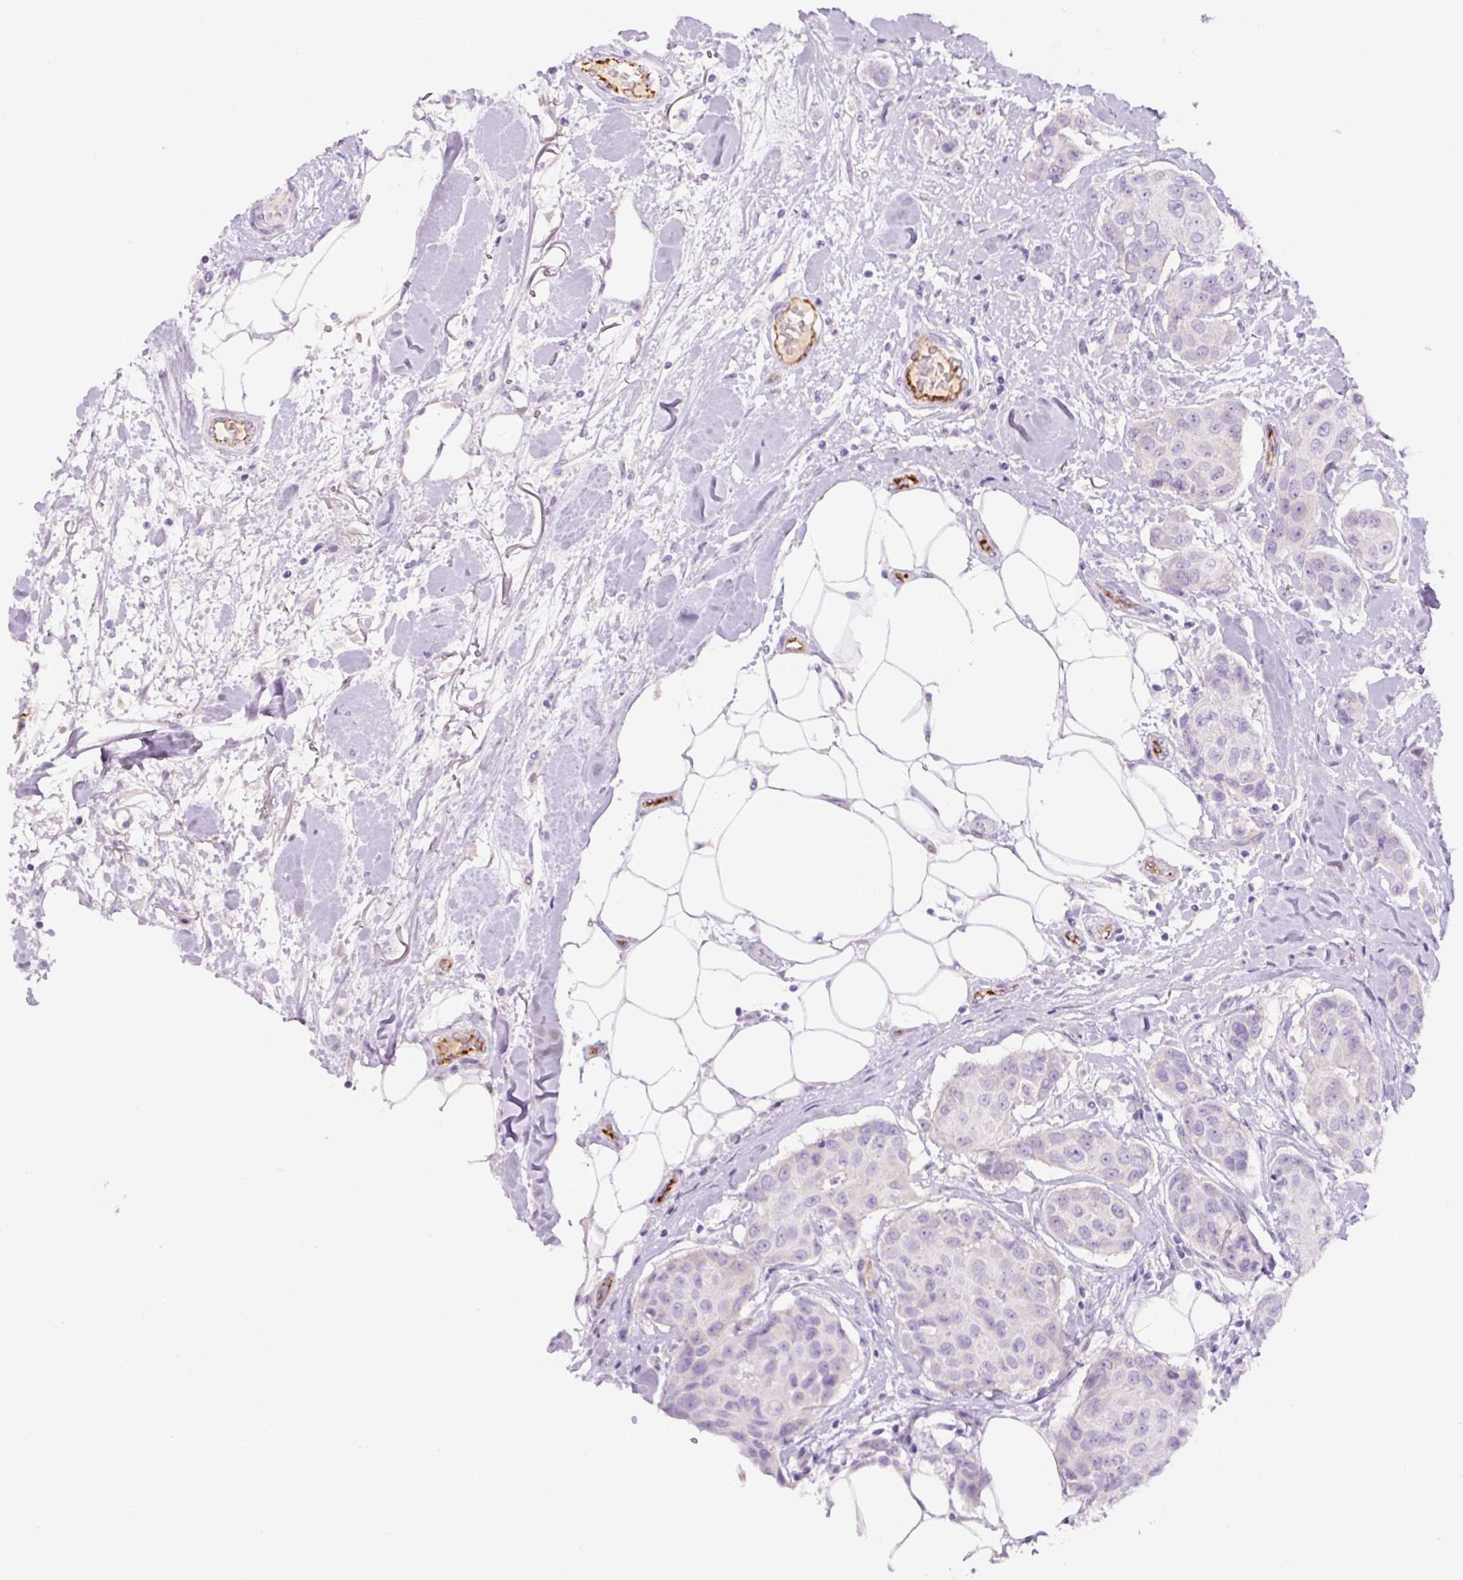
{"staining": {"intensity": "negative", "quantity": "none", "location": "none"}, "tissue": "breast cancer", "cell_type": "Tumor cells", "image_type": "cancer", "snomed": [{"axis": "morphology", "description": "Duct carcinoma"}, {"axis": "topography", "description": "Breast"}, {"axis": "topography", "description": "Lymph node"}], "caption": "DAB (3,3'-diaminobenzidine) immunohistochemical staining of breast cancer (invasive ductal carcinoma) shows no significant positivity in tumor cells.", "gene": "RSPO4", "patient": {"sex": "female", "age": 80}}